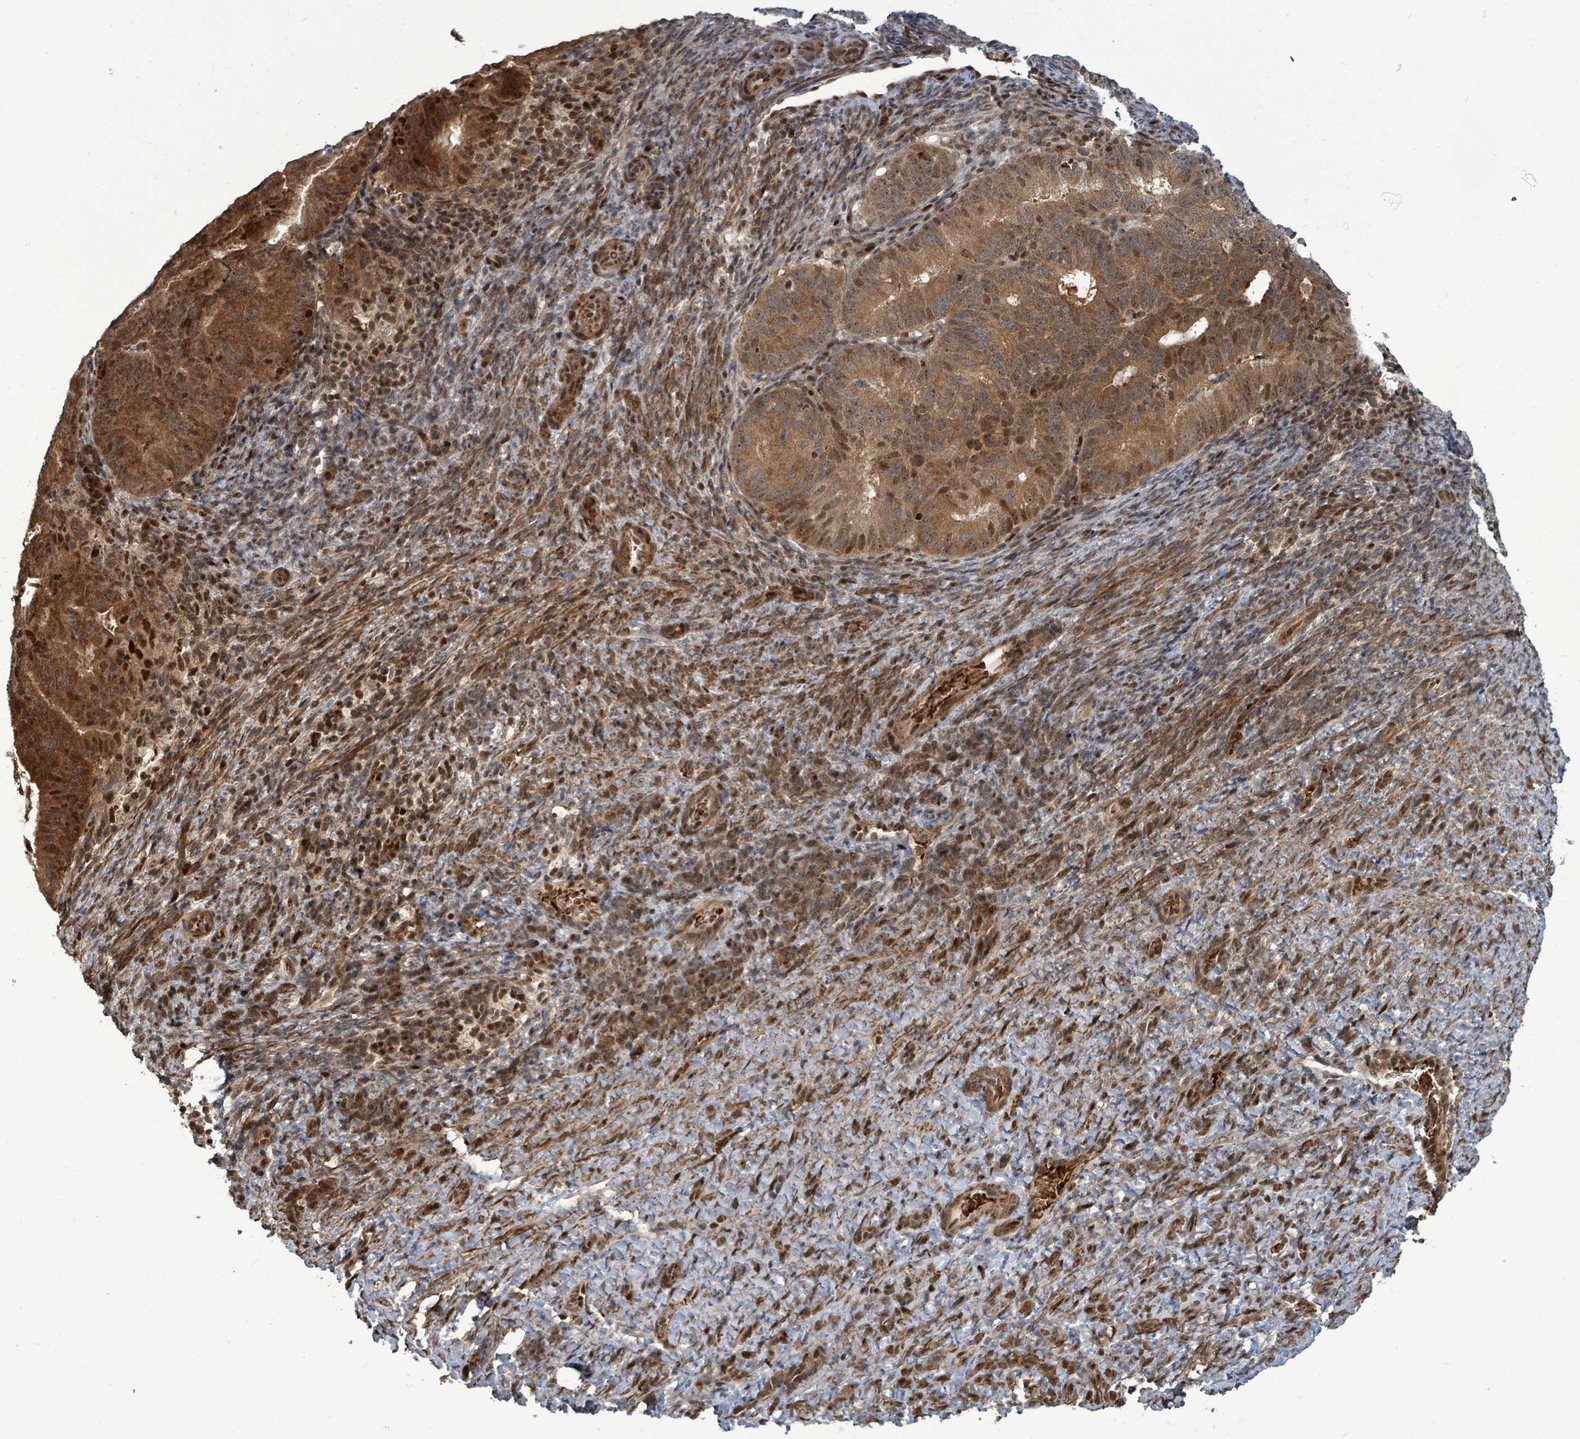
{"staining": {"intensity": "strong", "quantity": ">75%", "location": "cytoplasmic/membranous,nuclear"}, "tissue": "endometrial cancer", "cell_type": "Tumor cells", "image_type": "cancer", "snomed": [{"axis": "morphology", "description": "Adenocarcinoma, NOS"}, {"axis": "topography", "description": "Endometrium"}], "caption": "DAB (3,3'-diaminobenzidine) immunohistochemical staining of adenocarcinoma (endometrial) demonstrates strong cytoplasmic/membranous and nuclear protein positivity in about >75% of tumor cells.", "gene": "TRDMT1", "patient": {"sex": "female", "age": 70}}